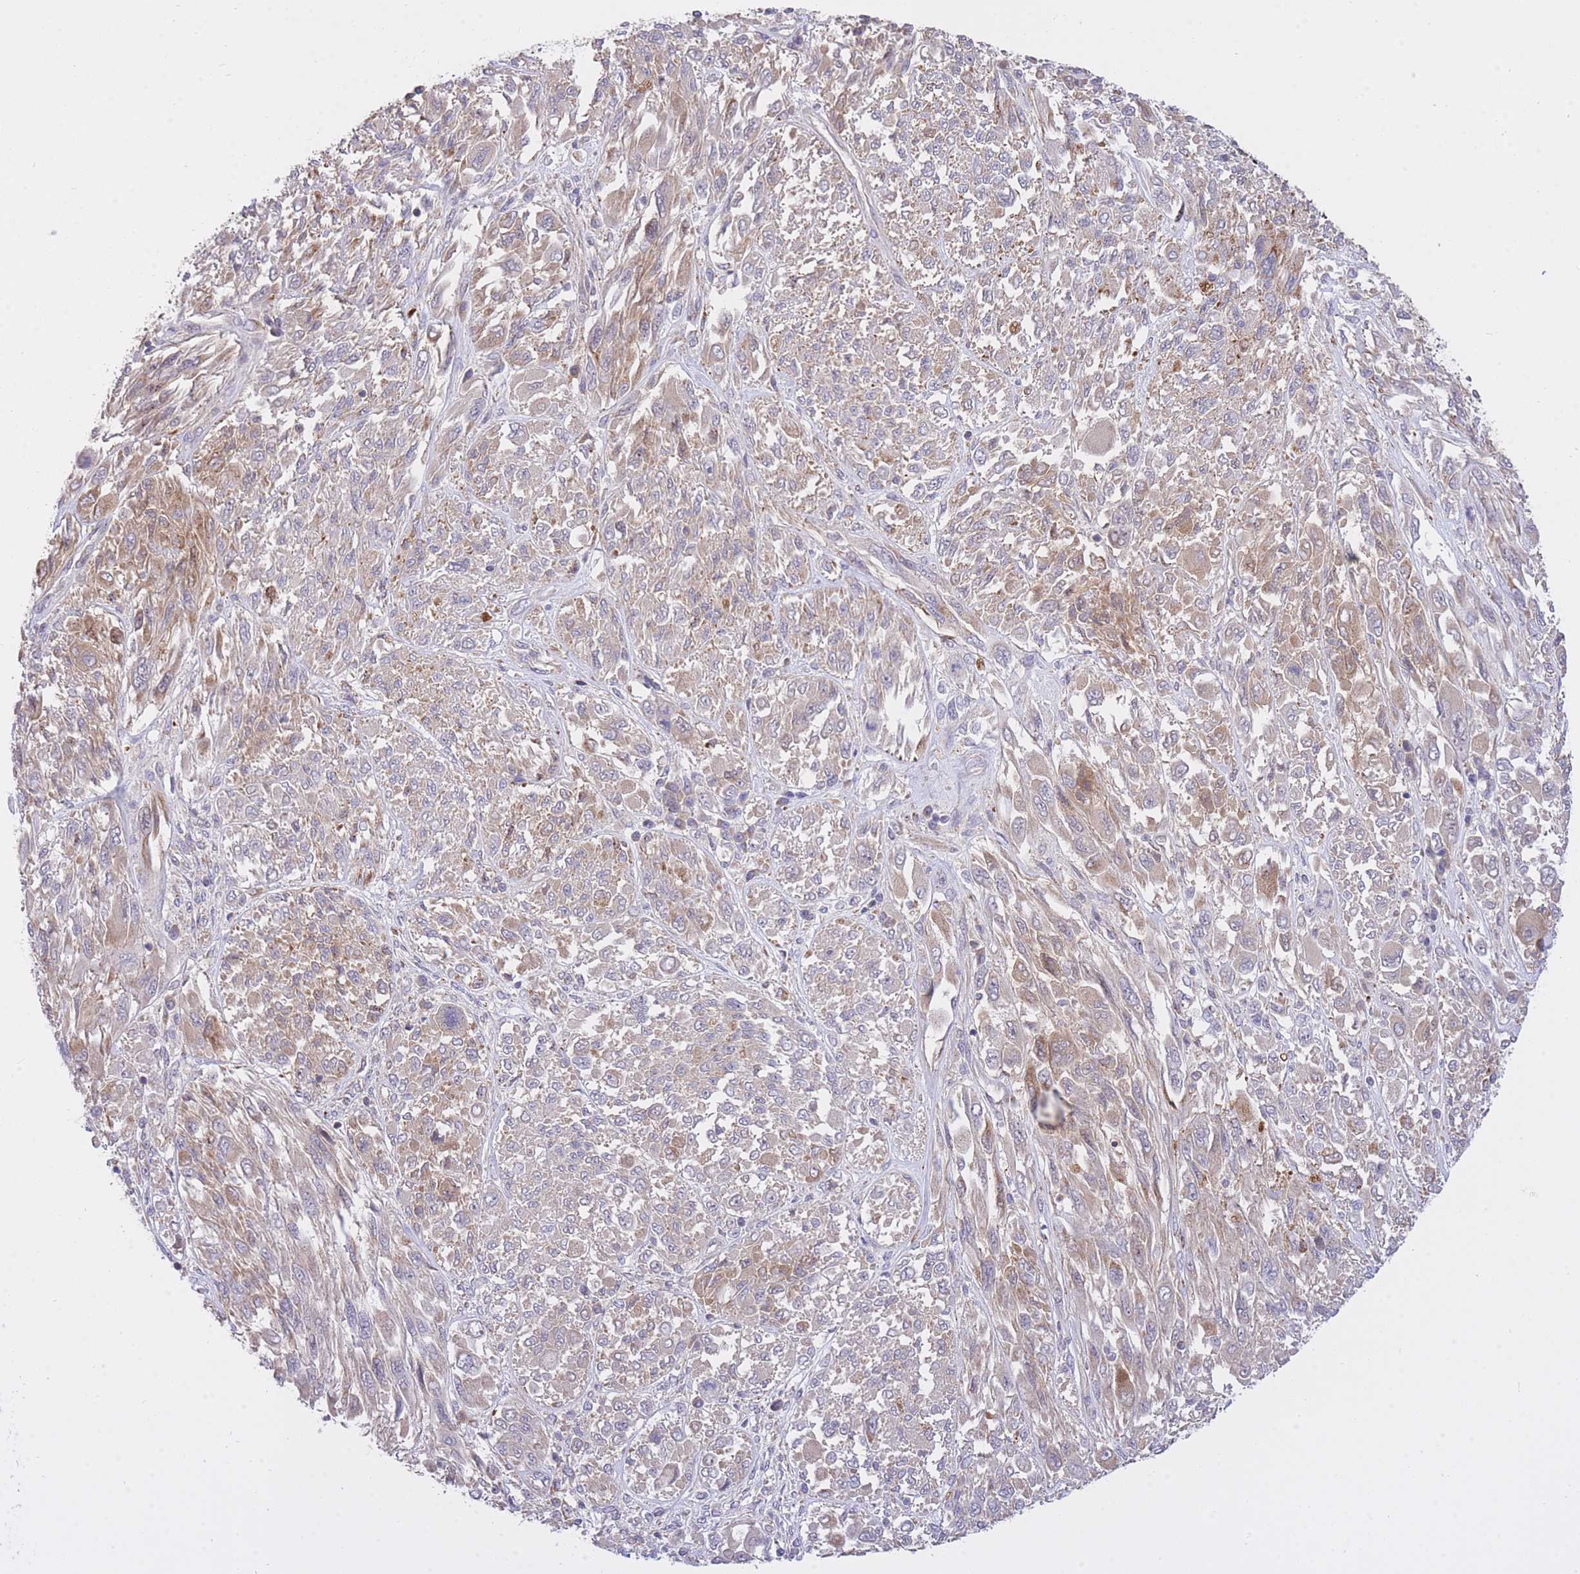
{"staining": {"intensity": "weak", "quantity": "<25%", "location": "cytoplasmic/membranous"}, "tissue": "melanoma", "cell_type": "Tumor cells", "image_type": "cancer", "snomed": [{"axis": "morphology", "description": "Malignant melanoma, NOS"}, {"axis": "topography", "description": "Skin"}], "caption": "Immunohistochemistry (IHC) image of malignant melanoma stained for a protein (brown), which reveals no staining in tumor cells.", "gene": "EIF2B2", "patient": {"sex": "female", "age": 91}}